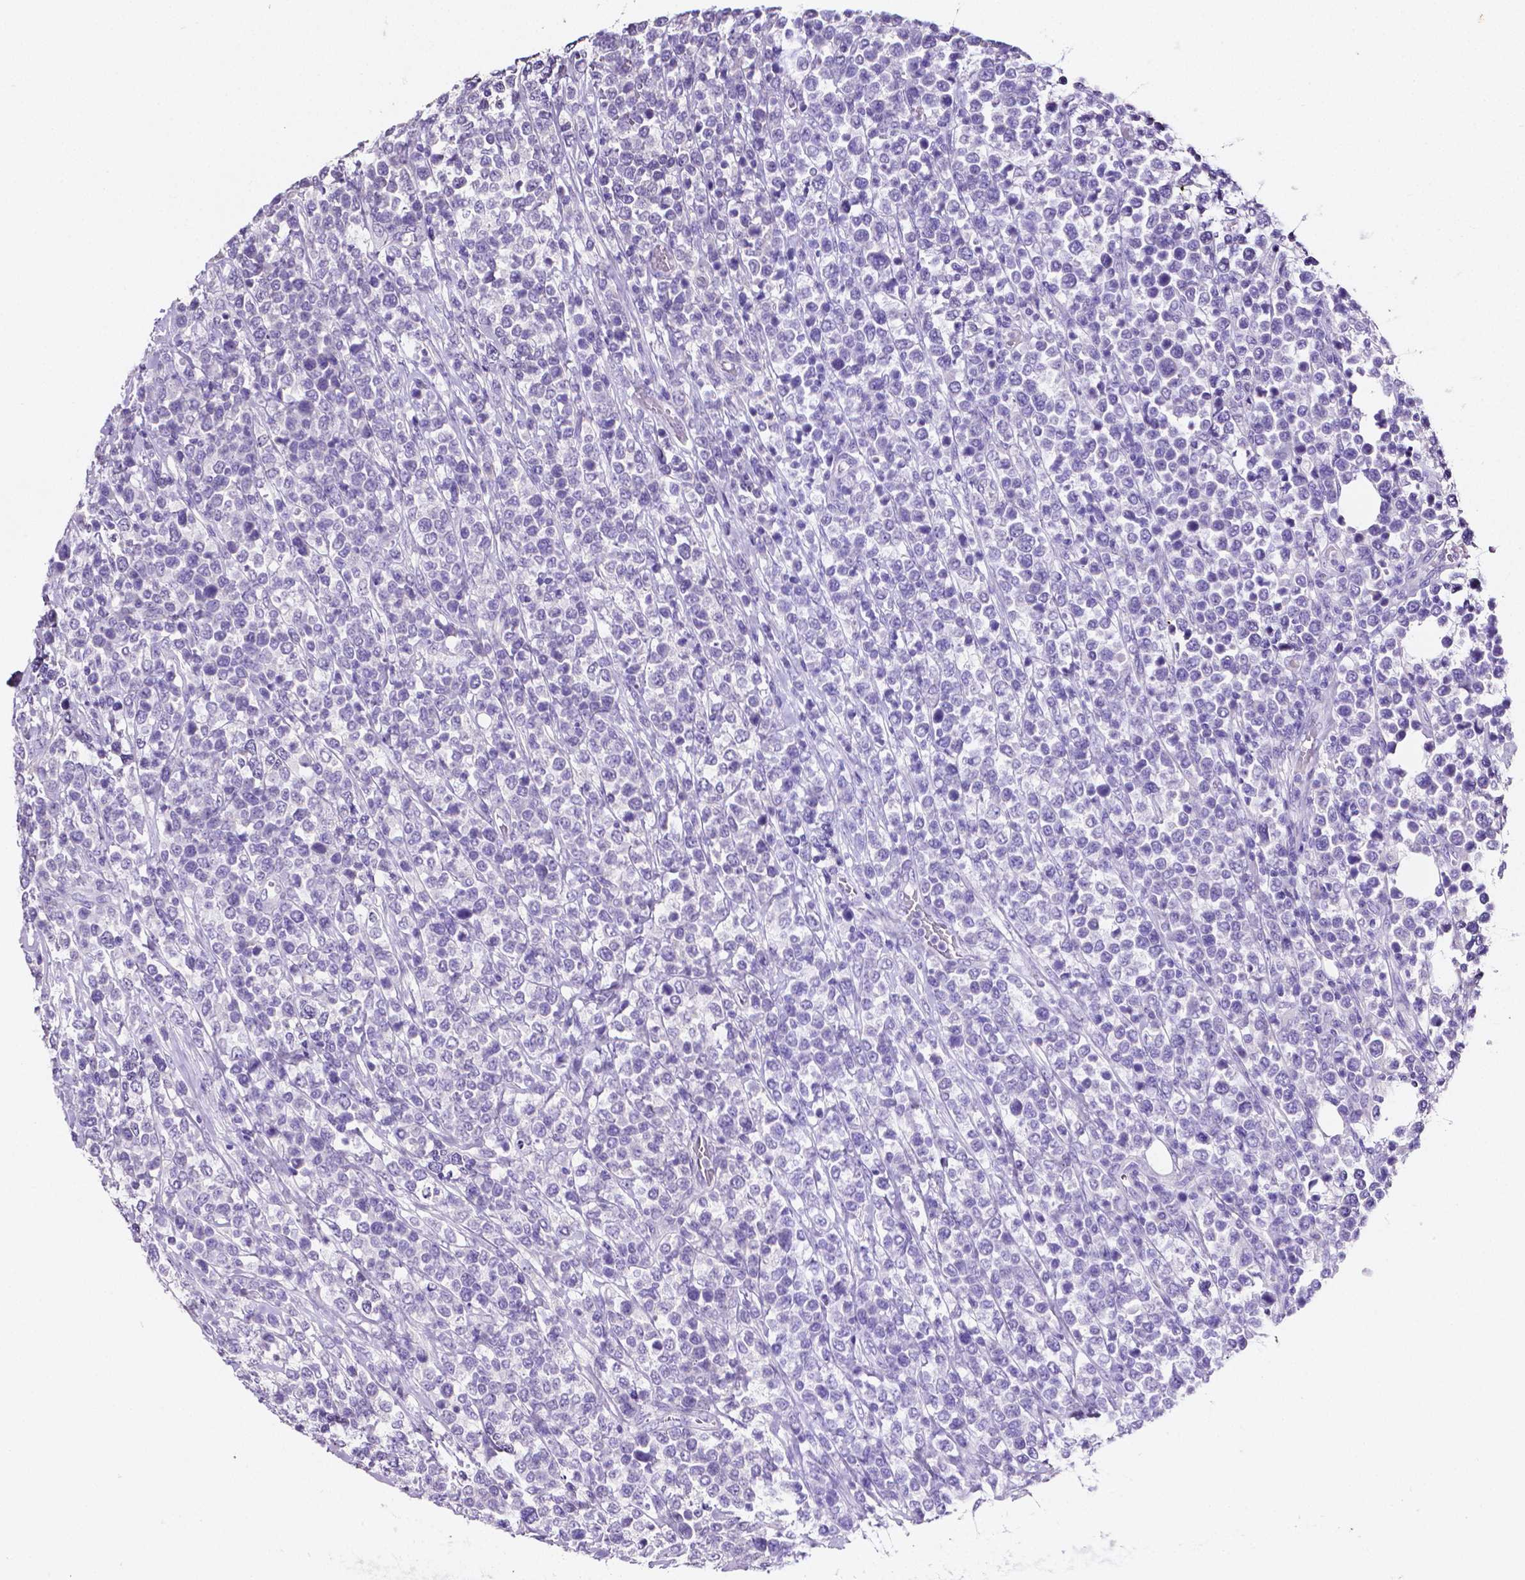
{"staining": {"intensity": "negative", "quantity": "none", "location": "none"}, "tissue": "lymphoma", "cell_type": "Tumor cells", "image_type": "cancer", "snomed": [{"axis": "morphology", "description": "Malignant lymphoma, non-Hodgkin's type, High grade"}, {"axis": "topography", "description": "Soft tissue"}], "caption": "Tumor cells are negative for protein expression in human lymphoma.", "gene": "SLC22A2", "patient": {"sex": "female", "age": 56}}